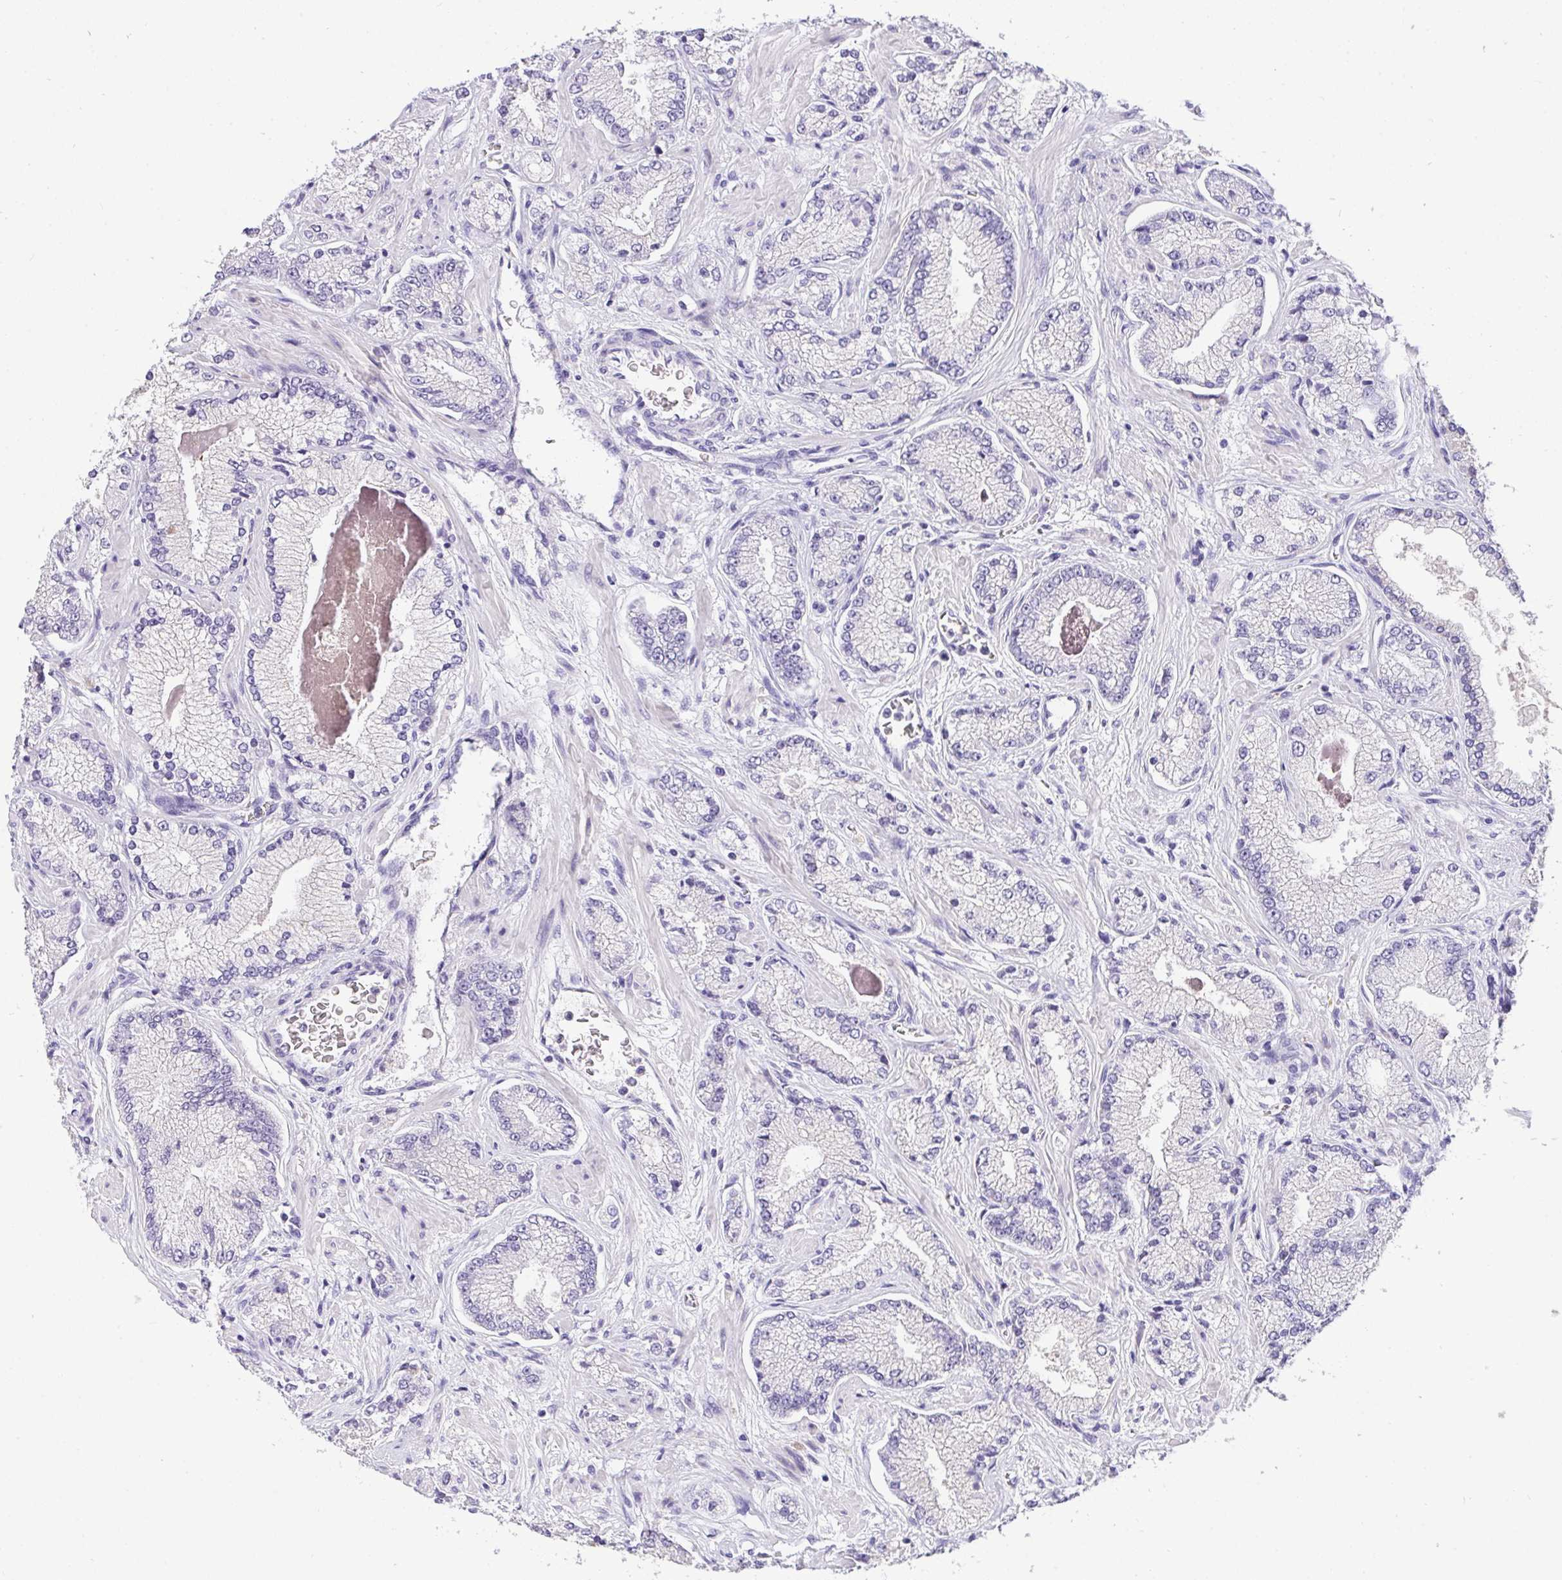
{"staining": {"intensity": "negative", "quantity": "none", "location": "none"}, "tissue": "prostate cancer", "cell_type": "Tumor cells", "image_type": "cancer", "snomed": [{"axis": "morphology", "description": "Normal tissue, NOS"}, {"axis": "morphology", "description": "Adenocarcinoma, High grade"}, {"axis": "topography", "description": "Prostate"}, {"axis": "topography", "description": "Peripheral nerve tissue"}], "caption": "The IHC photomicrograph has no significant positivity in tumor cells of prostate cancer tissue.", "gene": "VGLL3", "patient": {"sex": "male", "age": 68}}